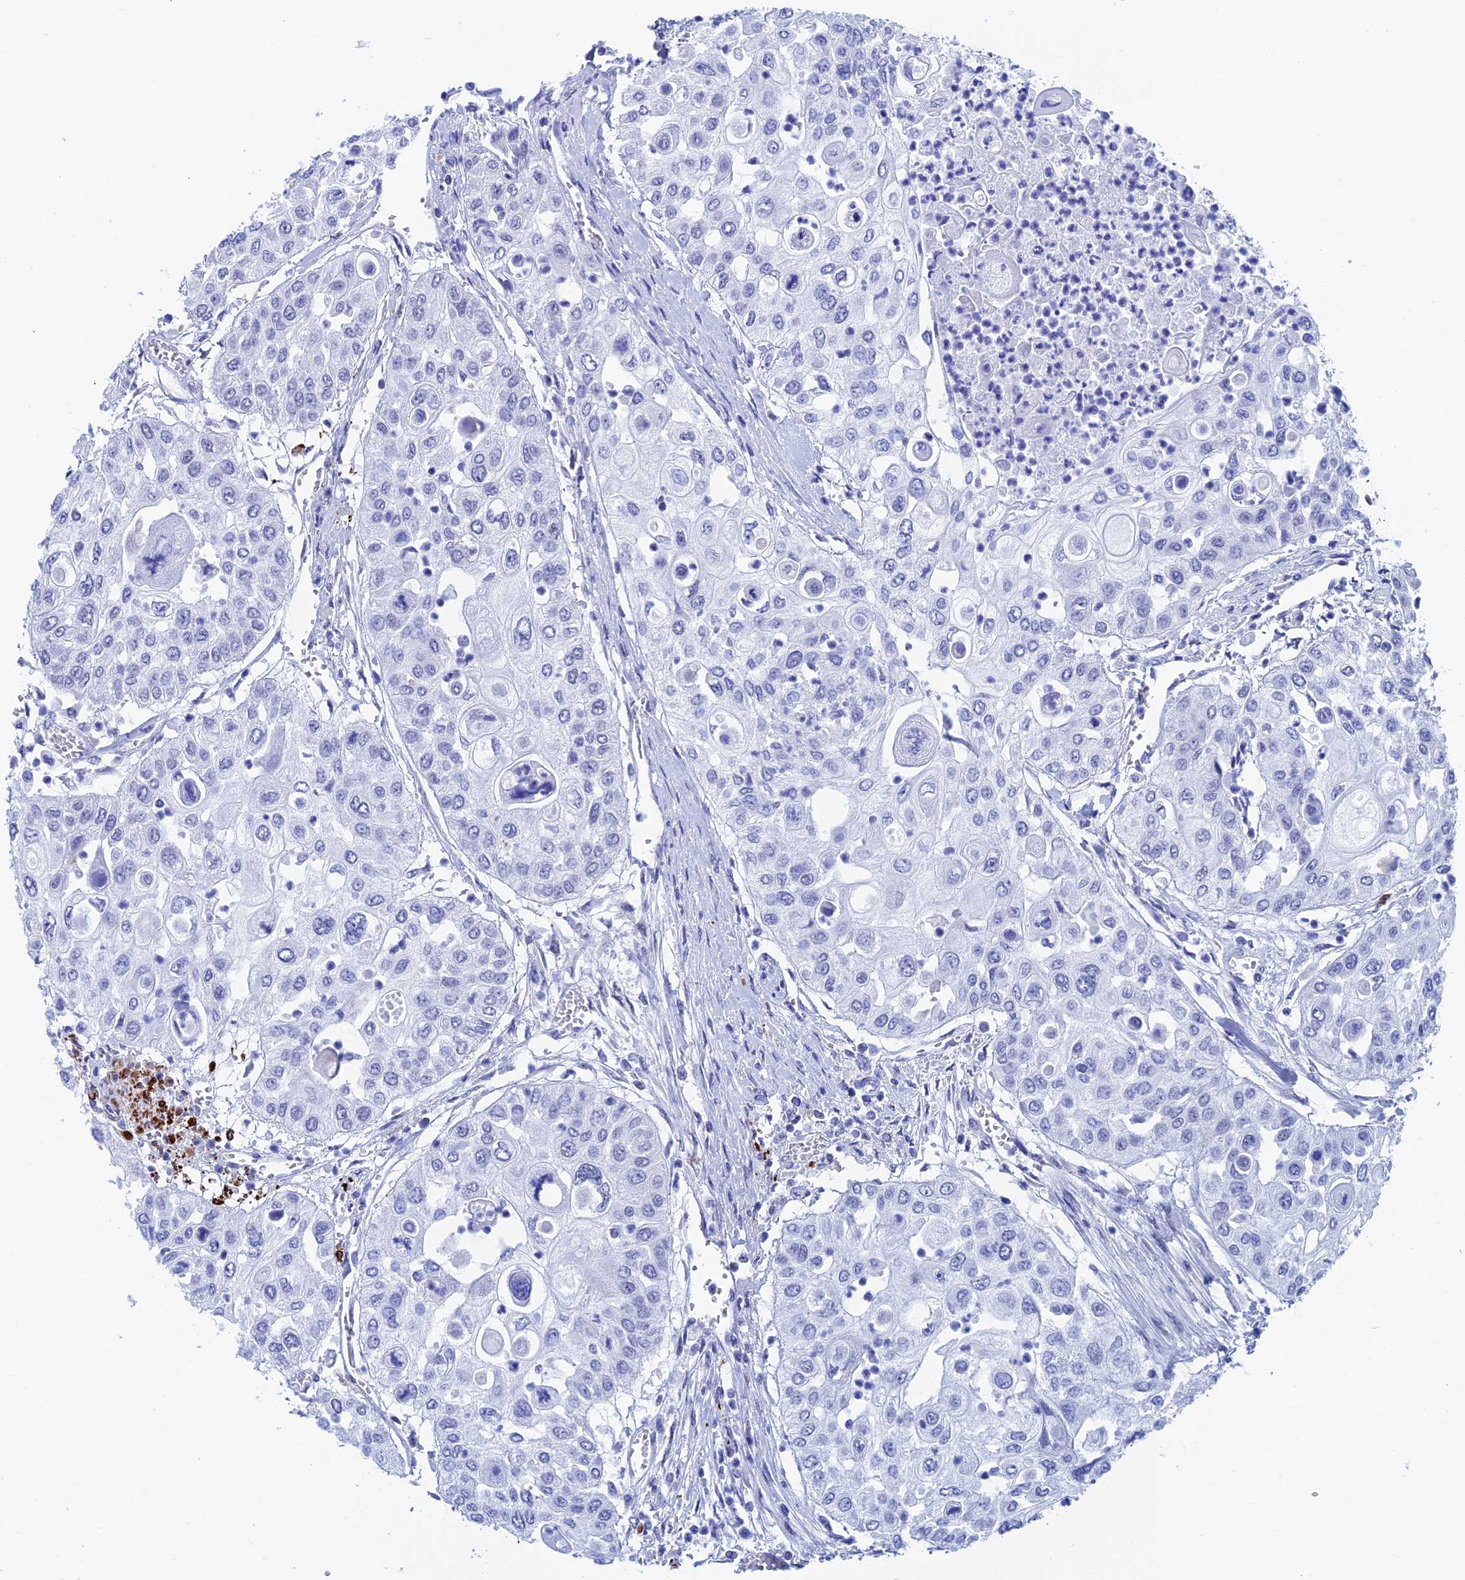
{"staining": {"intensity": "negative", "quantity": "none", "location": "none"}, "tissue": "urothelial cancer", "cell_type": "Tumor cells", "image_type": "cancer", "snomed": [{"axis": "morphology", "description": "Urothelial carcinoma, High grade"}, {"axis": "topography", "description": "Urinary bladder"}], "caption": "Immunohistochemistry (IHC) micrograph of human urothelial cancer stained for a protein (brown), which shows no positivity in tumor cells. Nuclei are stained in blue.", "gene": "WDR83", "patient": {"sex": "female", "age": 79}}